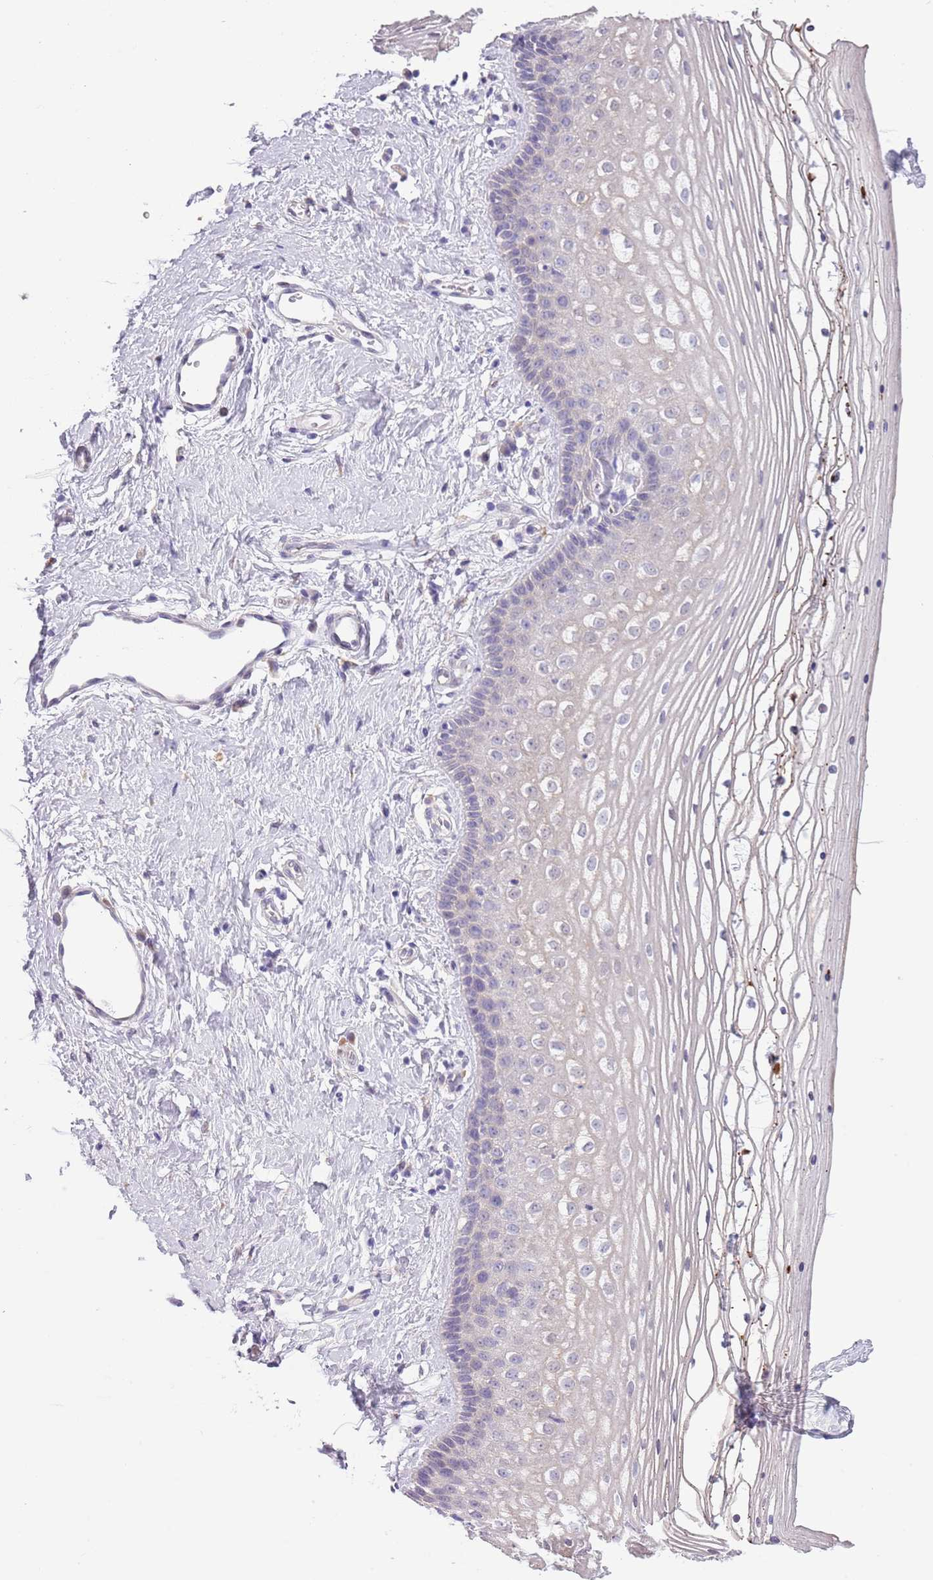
{"staining": {"intensity": "negative", "quantity": "none", "location": "none"}, "tissue": "vagina", "cell_type": "Squamous epithelial cells", "image_type": "normal", "snomed": [{"axis": "morphology", "description": "Normal tissue, NOS"}, {"axis": "topography", "description": "Vagina"}], "caption": "IHC of unremarkable human vagina demonstrates no positivity in squamous epithelial cells.", "gene": "ZFP2", "patient": {"sex": "female", "age": 46}}